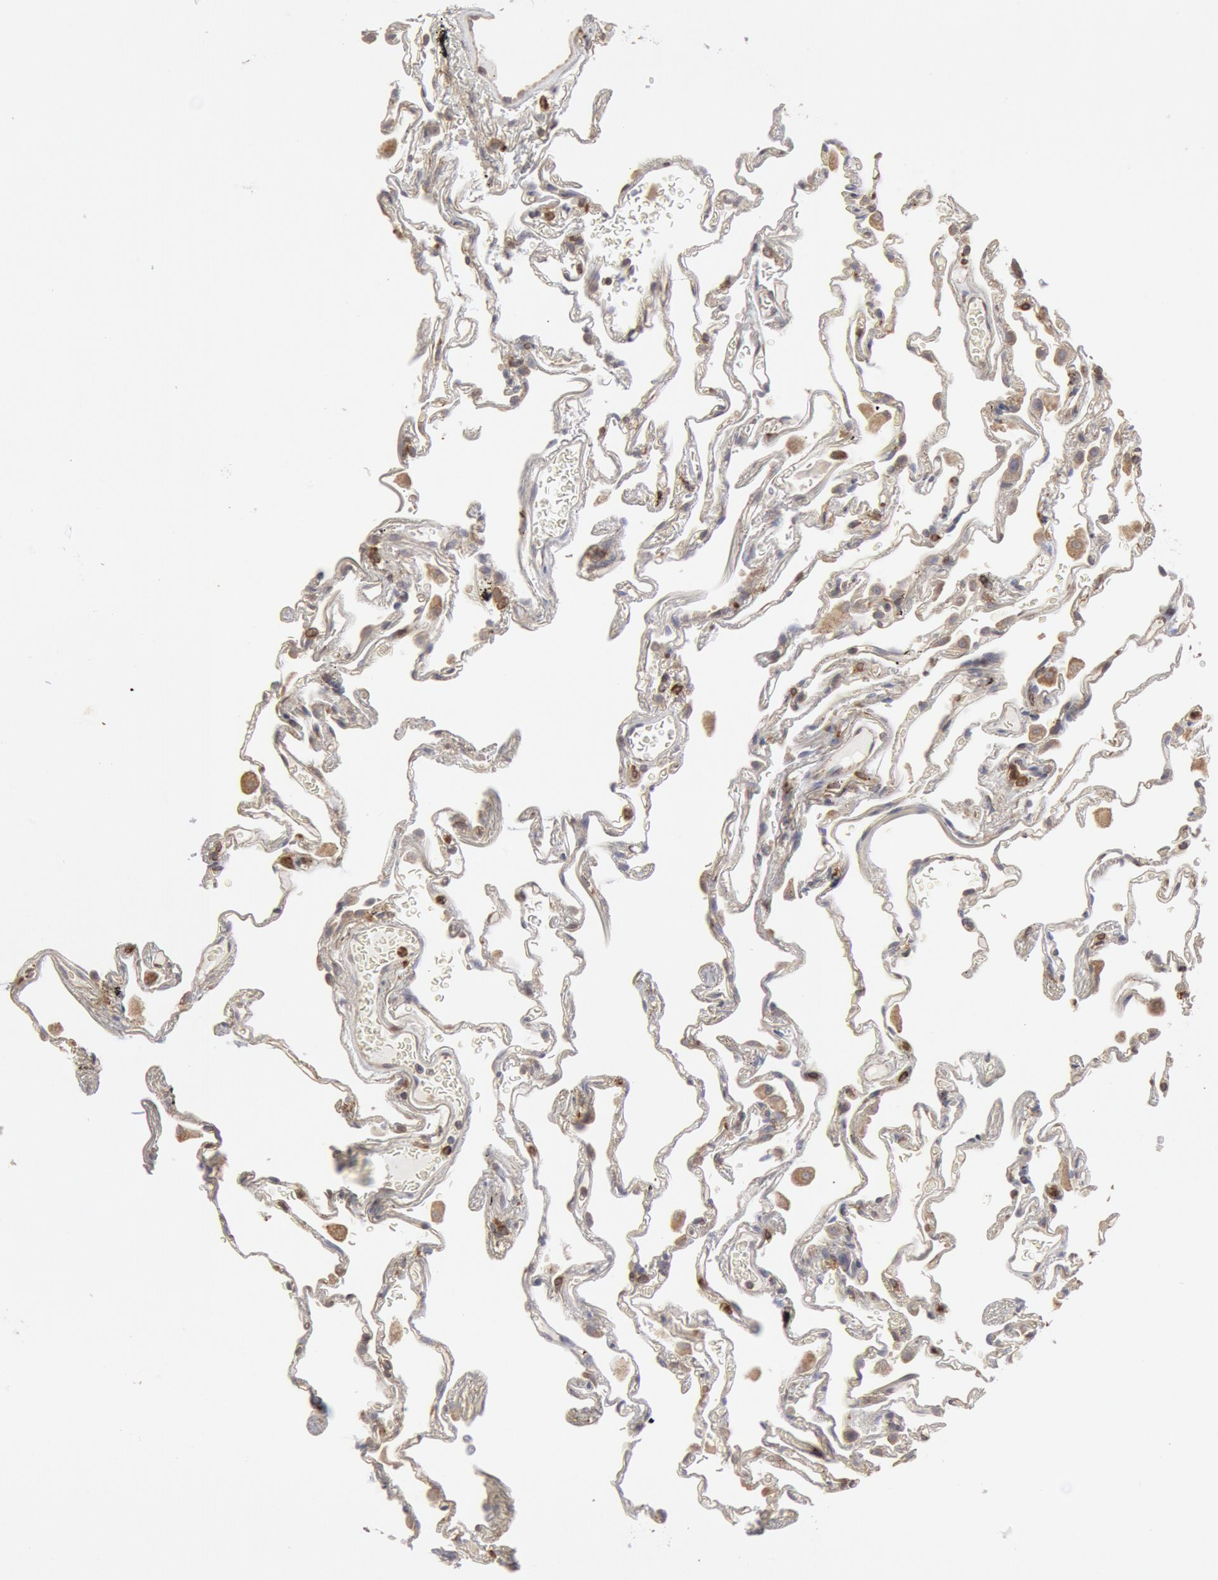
{"staining": {"intensity": "negative", "quantity": "none", "location": "none"}, "tissue": "lung", "cell_type": "Alveolar cells", "image_type": "normal", "snomed": [{"axis": "morphology", "description": "Normal tissue, NOS"}, {"axis": "morphology", "description": "Inflammation, NOS"}, {"axis": "topography", "description": "Lung"}], "caption": "The photomicrograph displays no significant expression in alveolar cells of lung.", "gene": "OSBPL8", "patient": {"sex": "male", "age": 69}}